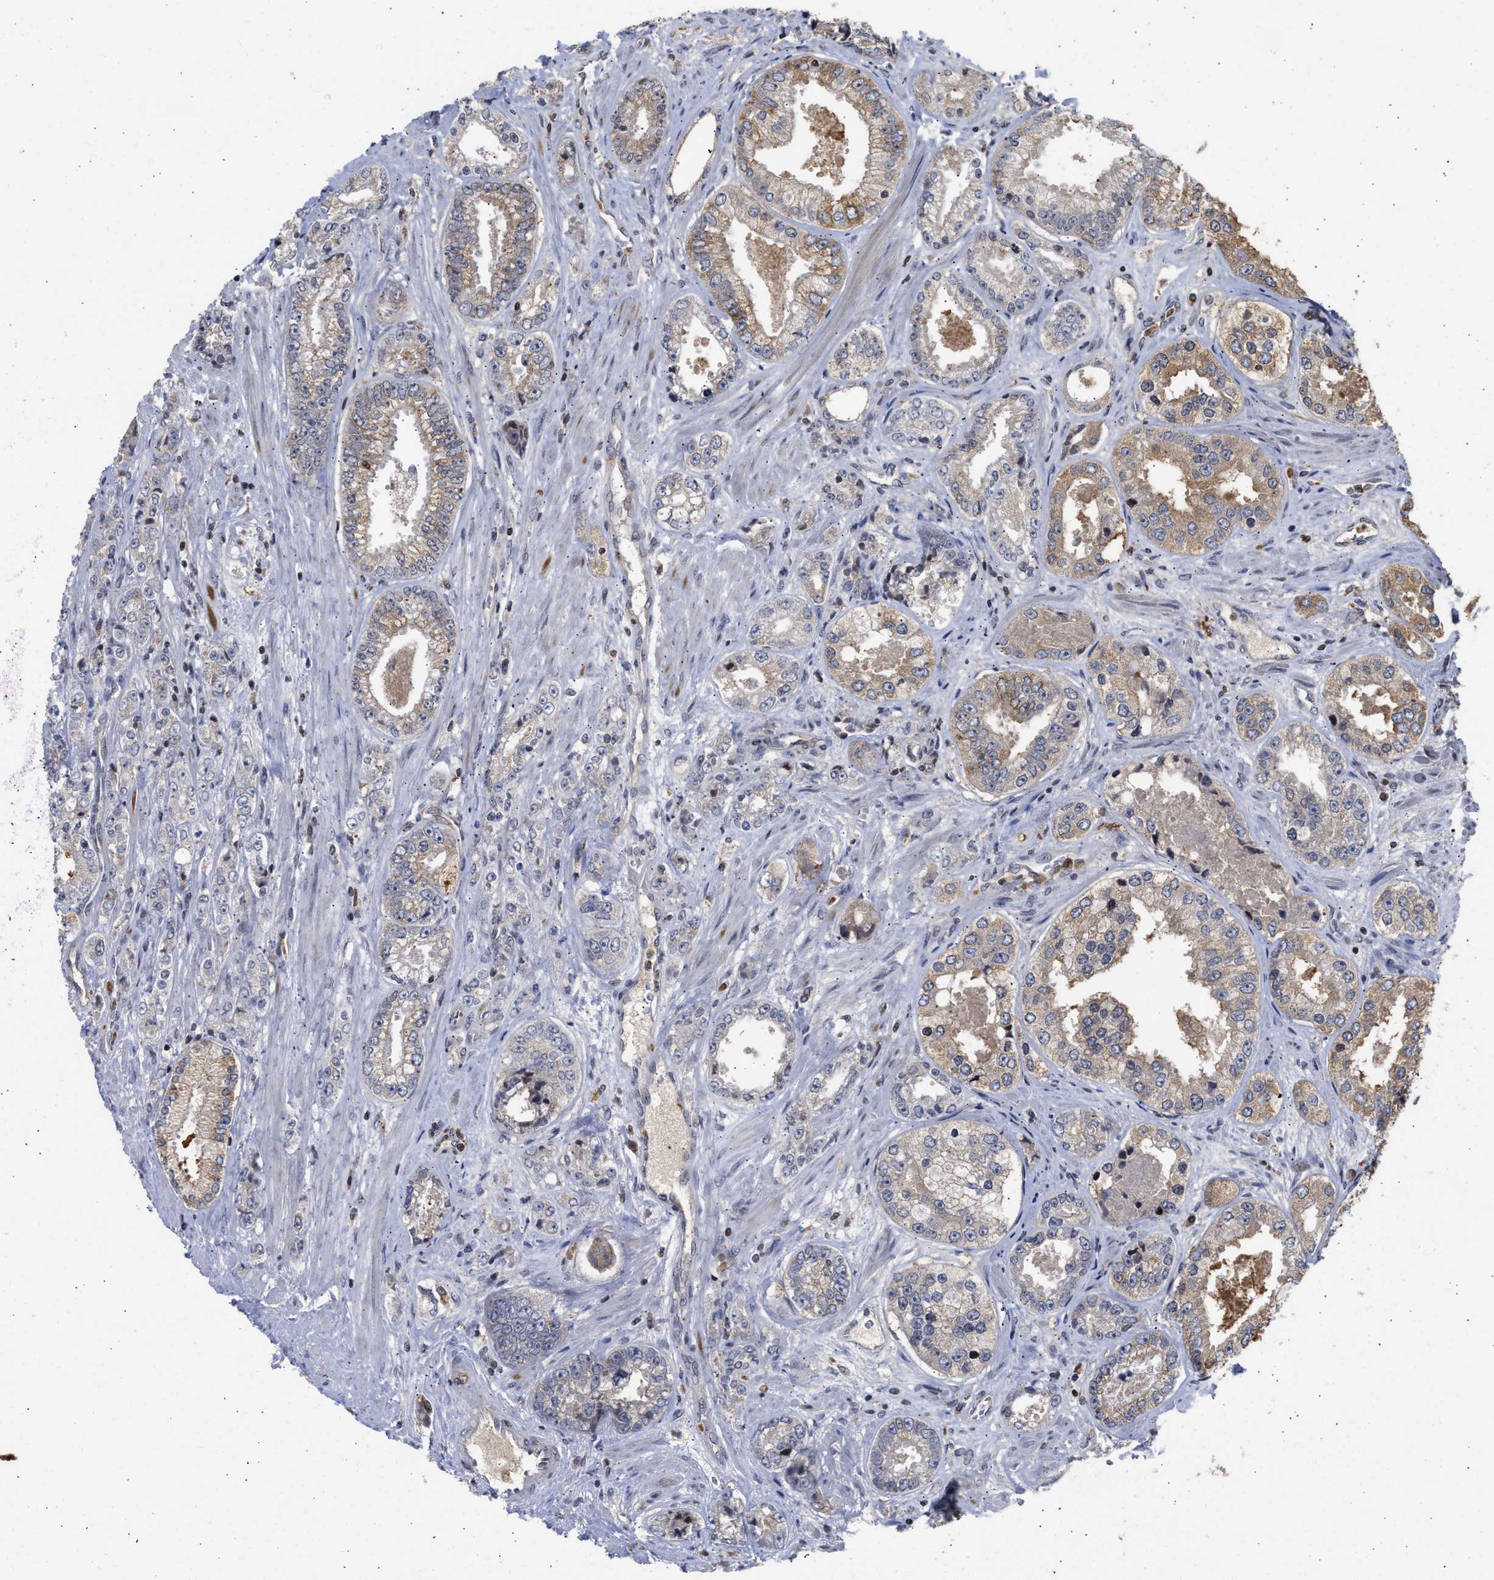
{"staining": {"intensity": "weak", "quantity": "<25%", "location": "cytoplasmic/membranous"}, "tissue": "prostate cancer", "cell_type": "Tumor cells", "image_type": "cancer", "snomed": [{"axis": "morphology", "description": "Adenocarcinoma, High grade"}, {"axis": "topography", "description": "Prostate"}], "caption": "A micrograph of prostate cancer stained for a protein displays no brown staining in tumor cells.", "gene": "ENSG00000142539", "patient": {"sex": "male", "age": 61}}